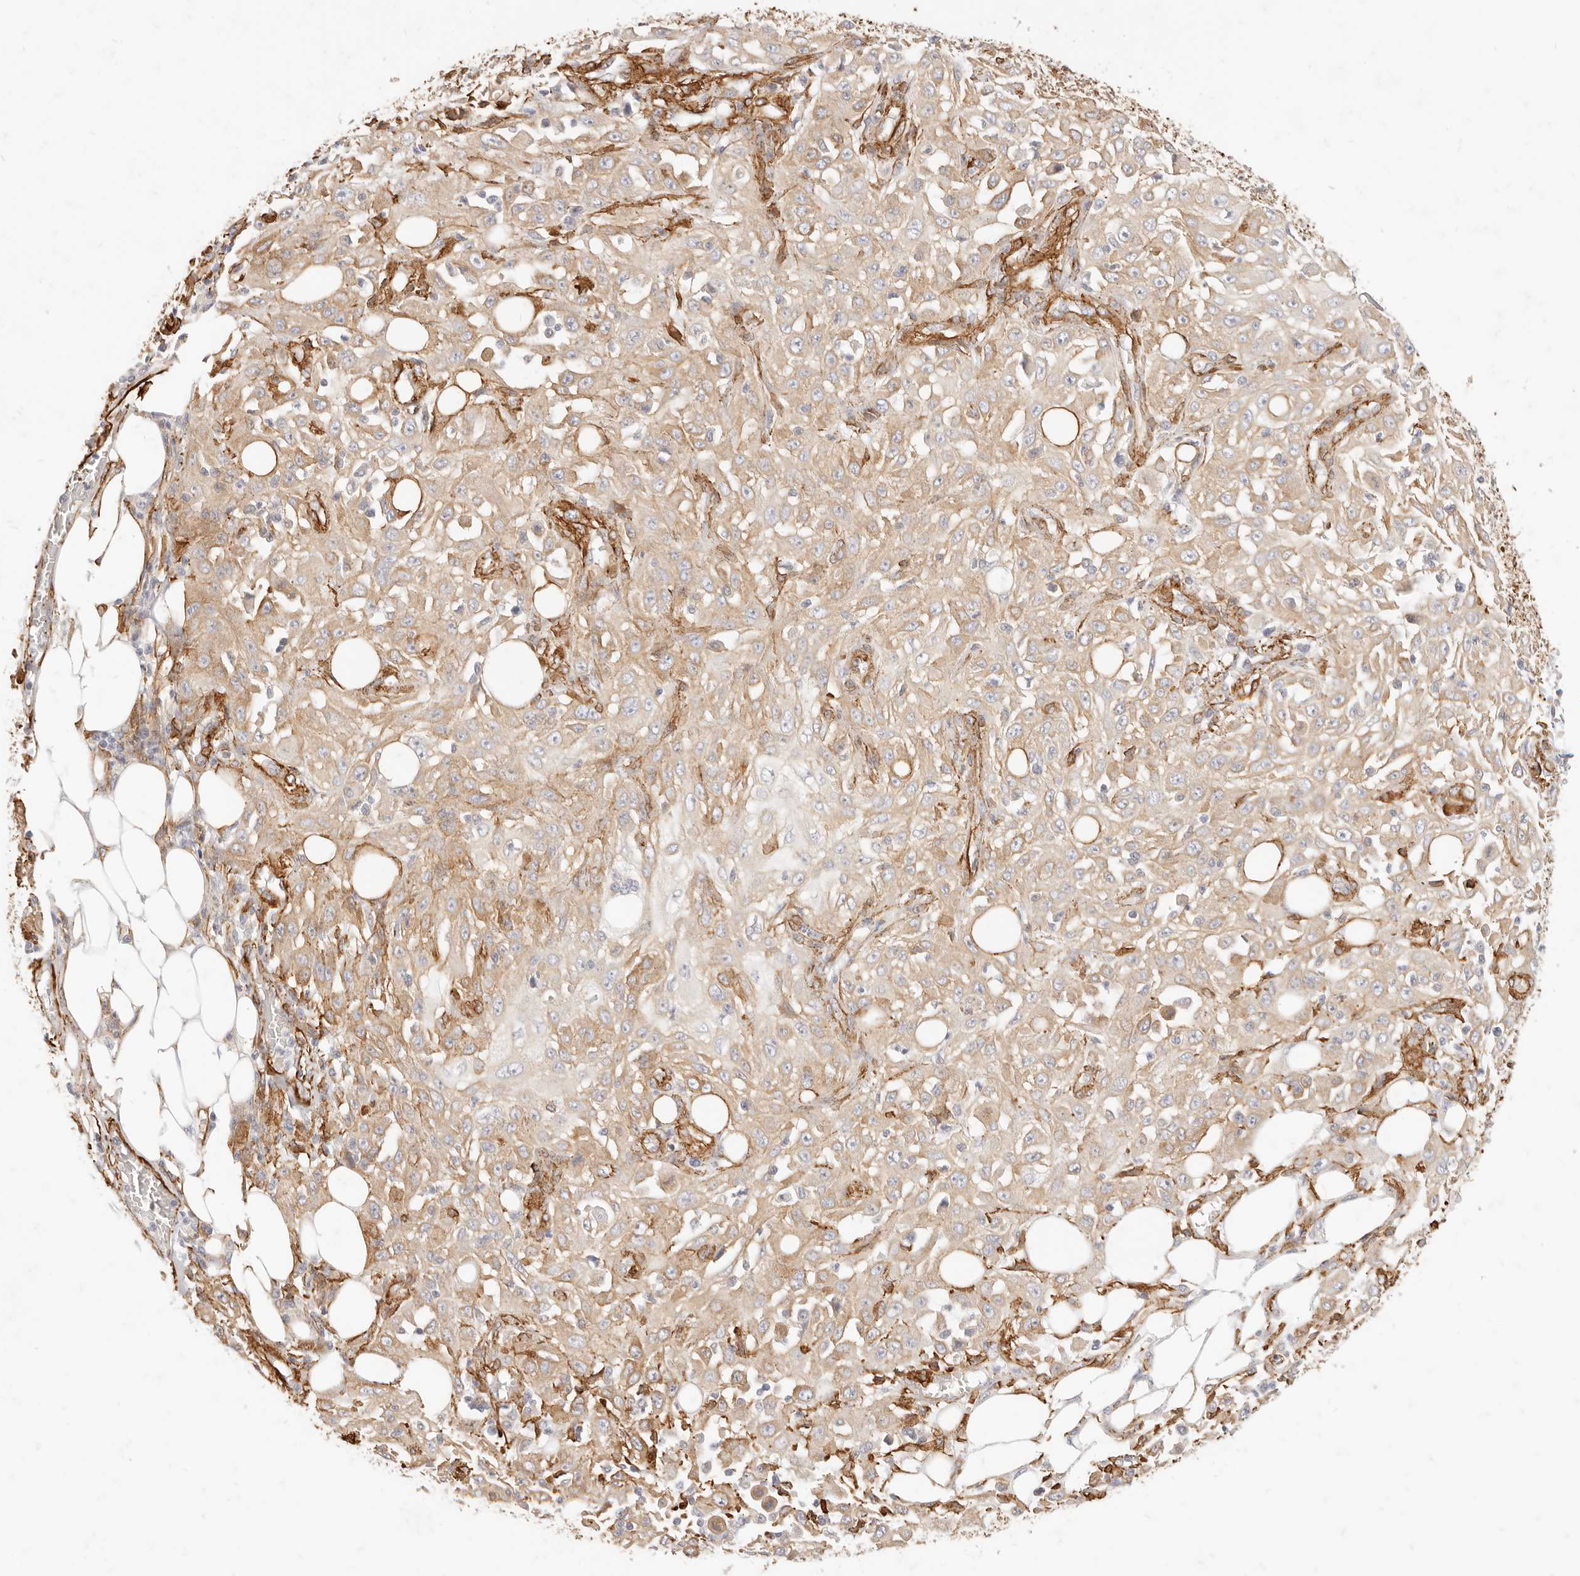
{"staining": {"intensity": "weak", "quantity": ">75%", "location": "cytoplasmic/membranous"}, "tissue": "skin cancer", "cell_type": "Tumor cells", "image_type": "cancer", "snomed": [{"axis": "morphology", "description": "Squamous cell carcinoma, NOS"}, {"axis": "morphology", "description": "Squamous cell carcinoma, metastatic, NOS"}, {"axis": "topography", "description": "Skin"}, {"axis": "topography", "description": "Lymph node"}], "caption": "IHC micrograph of neoplastic tissue: skin squamous cell carcinoma stained using immunohistochemistry reveals low levels of weak protein expression localized specifically in the cytoplasmic/membranous of tumor cells, appearing as a cytoplasmic/membranous brown color.", "gene": "TMTC2", "patient": {"sex": "male", "age": 75}}